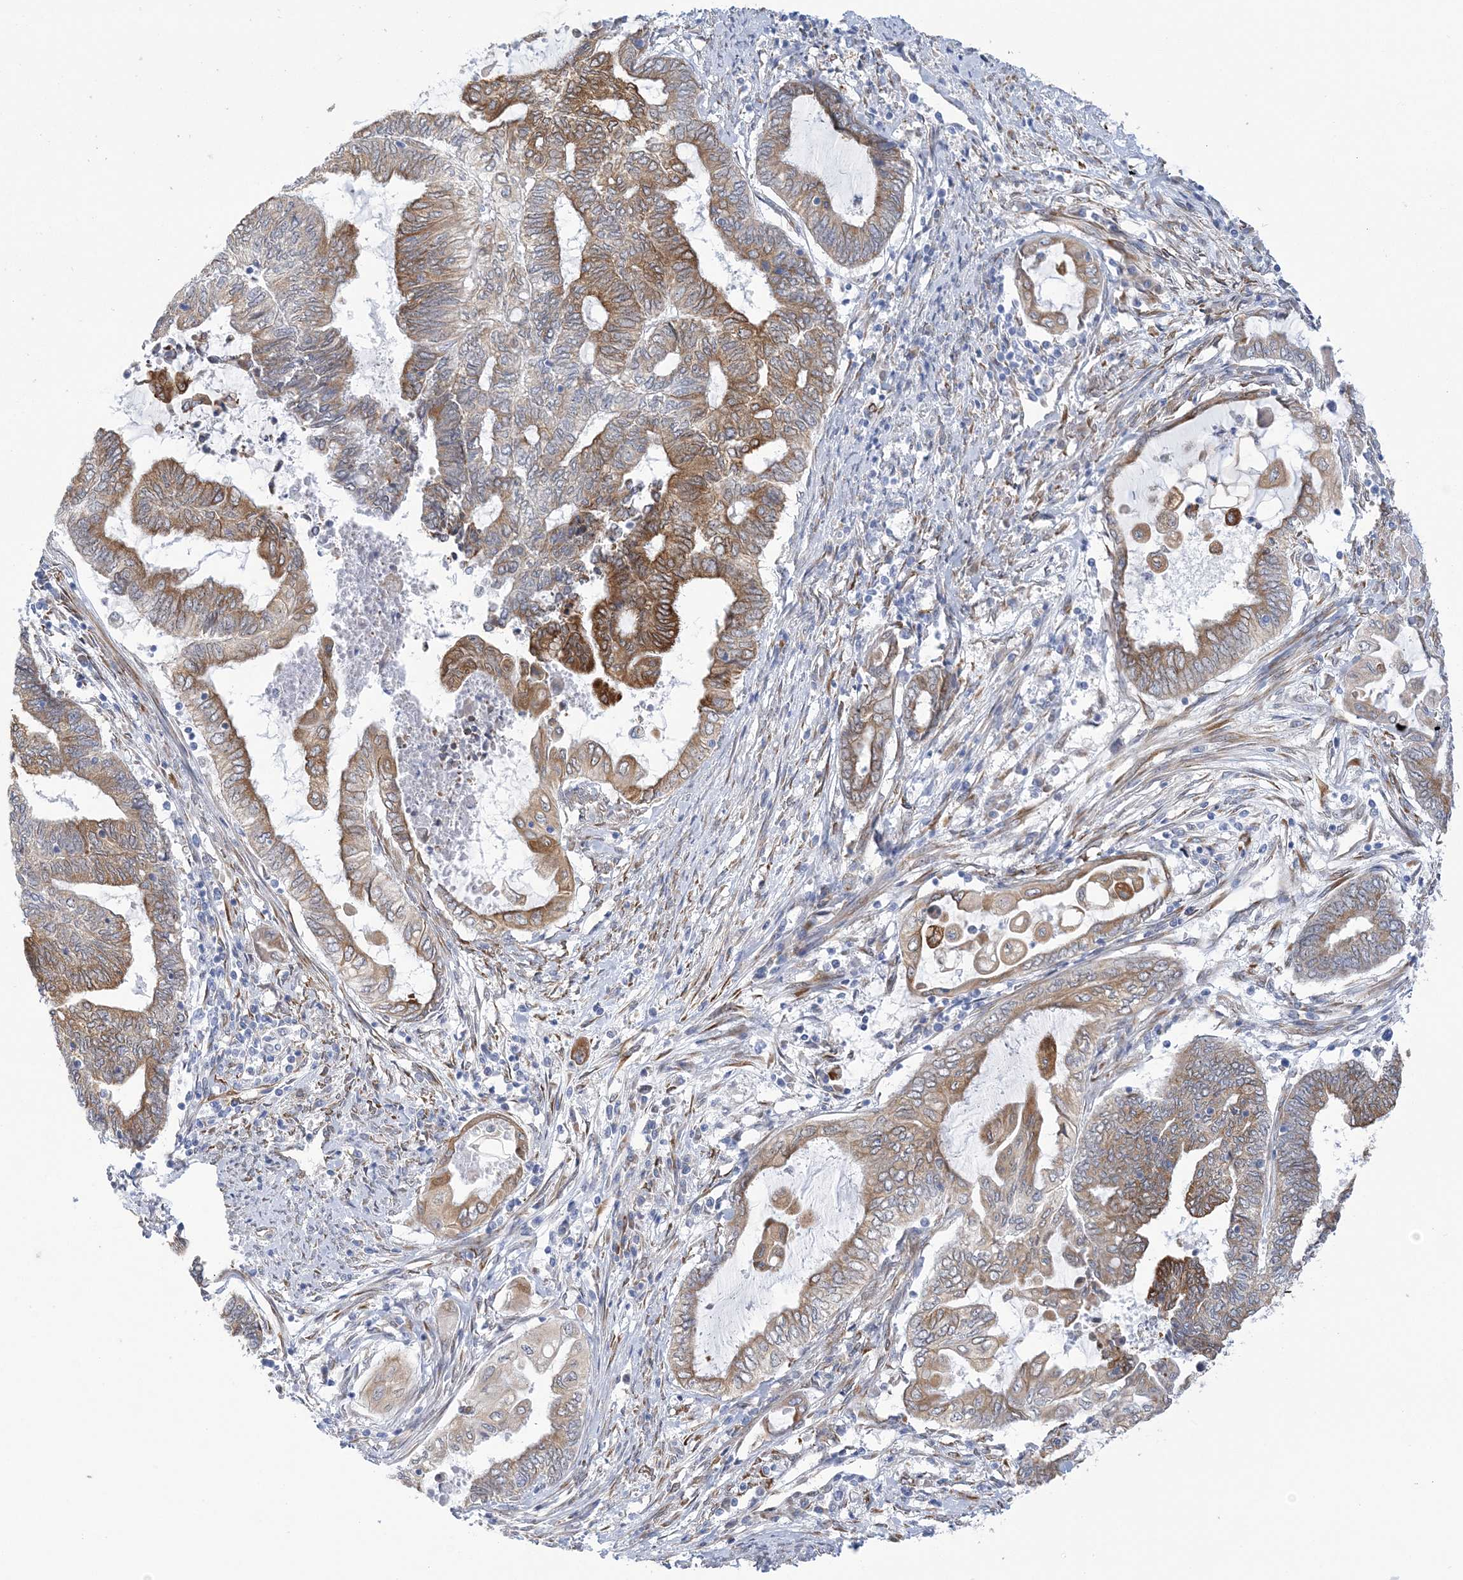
{"staining": {"intensity": "moderate", "quantity": ">75%", "location": "cytoplasmic/membranous"}, "tissue": "endometrial cancer", "cell_type": "Tumor cells", "image_type": "cancer", "snomed": [{"axis": "morphology", "description": "Adenocarcinoma, NOS"}, {"axis": "topography", "description": "Uterus"}, {"axis": "topography", "description": "Endometrium"}], "caption": "Immunohistochemistry (DAB (3,3'-diaminobenzidine)) staining of human endometrial cancer reveals moderate cytoplasmic/membranous protein positivity in about >75% of tumor cells. The staining was performed using DAB to visualize the protein expression in brown, while the nuclei were stained in blue with hematoxylin (Magnification: 20x).", "gene": "PLEKHG4B", "patient": {"sex": "female", "age": 70}}